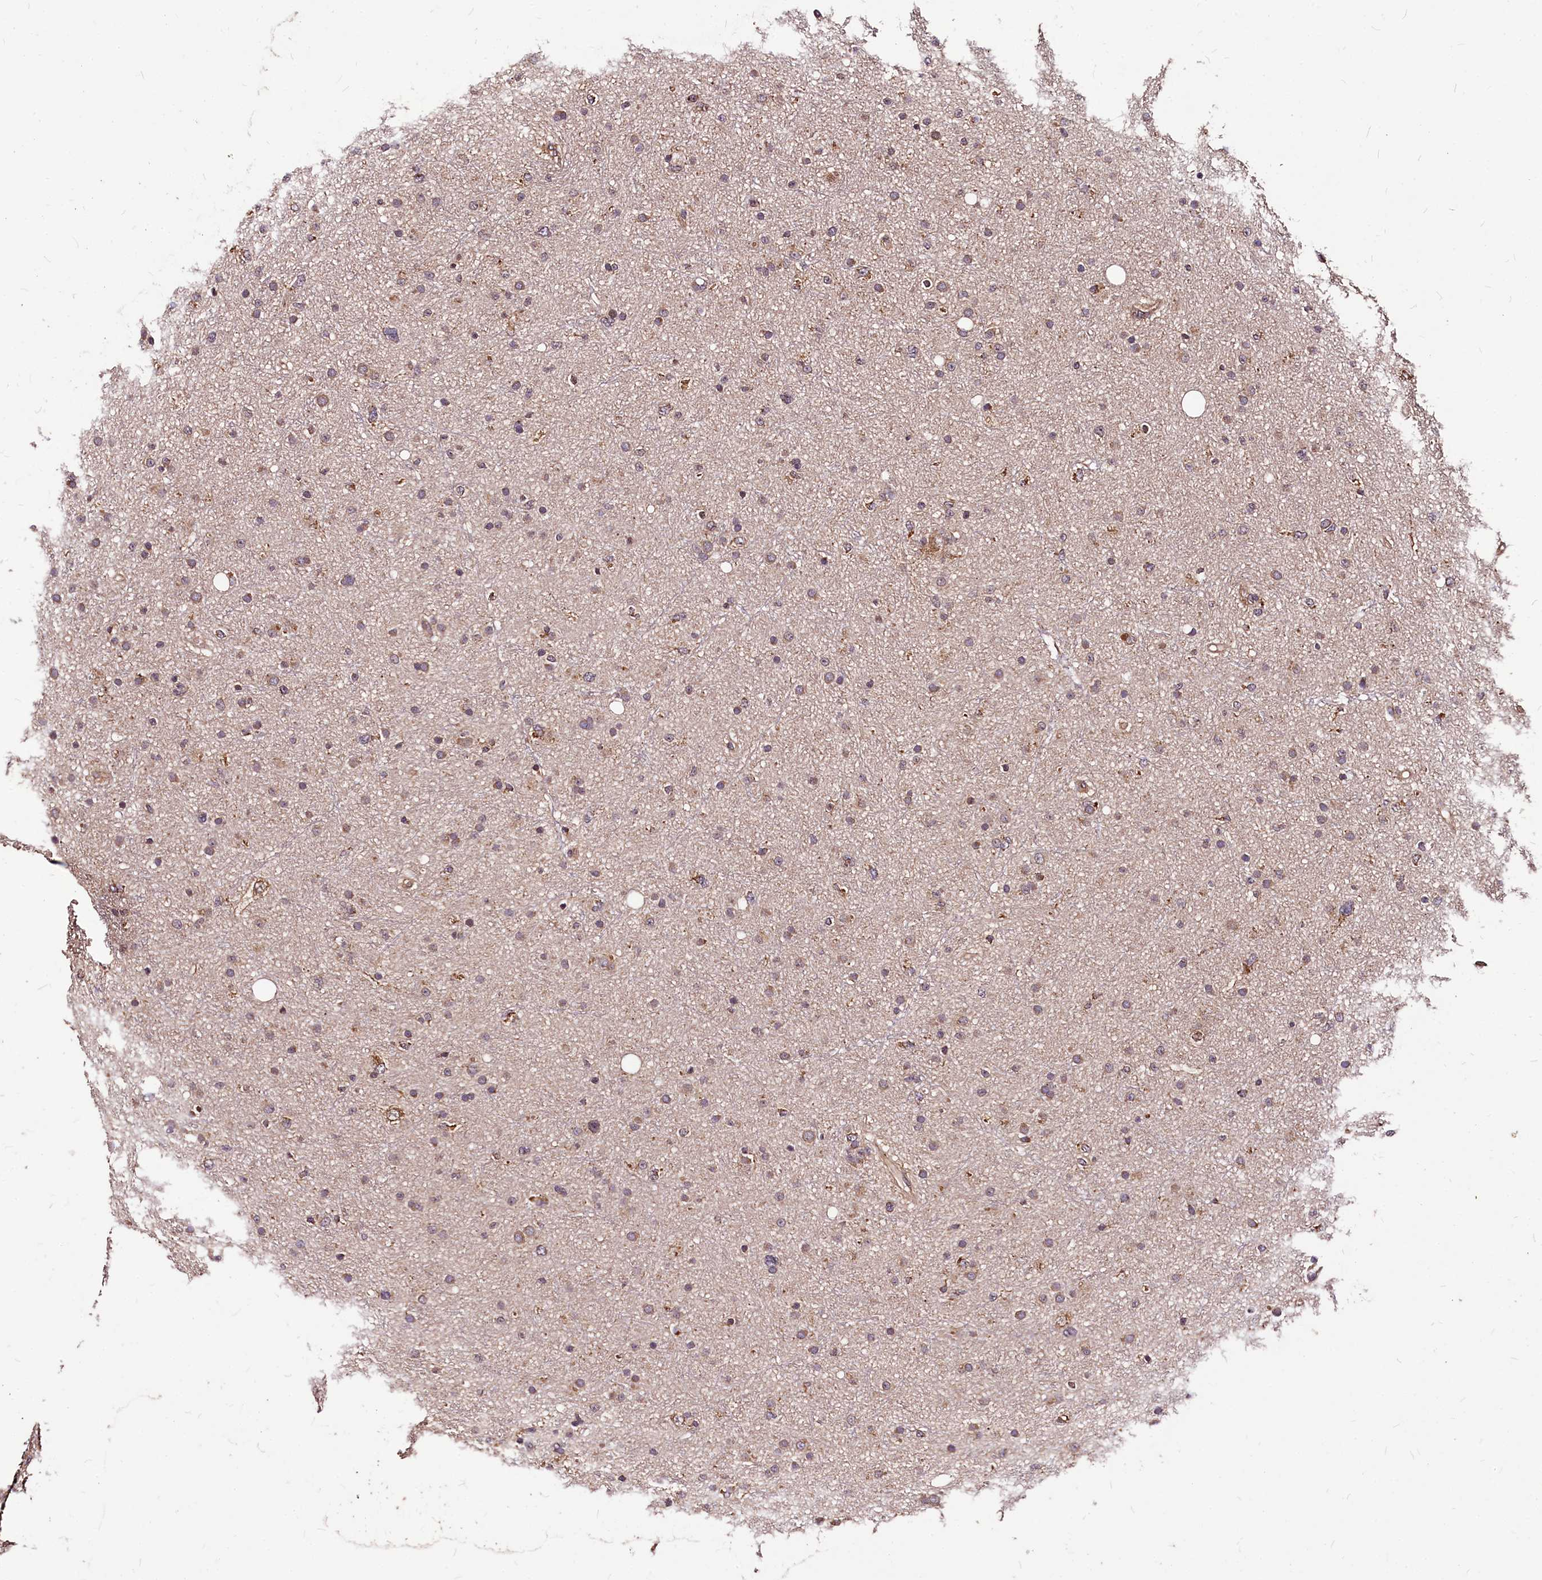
{"staining": {"intensity": "moderate", "quantity": ">75%", "location": "cytoplasmic/membranous"}, "tissue": "glioma", "cell_type": "Tumor cells", "image_type": "cancer", "snomed": [{"axis": "morphology", "description": "Glioma, malignant, Low grade"}, {"axis": "topography", "description": "Cerebral cortex"}], "caption": "High-magnification brightfield microscopy of glioma stained with DAB (brown) and counterstained with hematoxylin (blue). tumor cells exhibit moderate cytoplasmic/membranous positivity is appreciated in about>75% of cells. (Stains: DAB in brown, nuclei in blue, Microscopy: brightfield microscopy at high magnification).", "gene": "LRSAM1", "patient": {"sex": "female", "age": 39}}